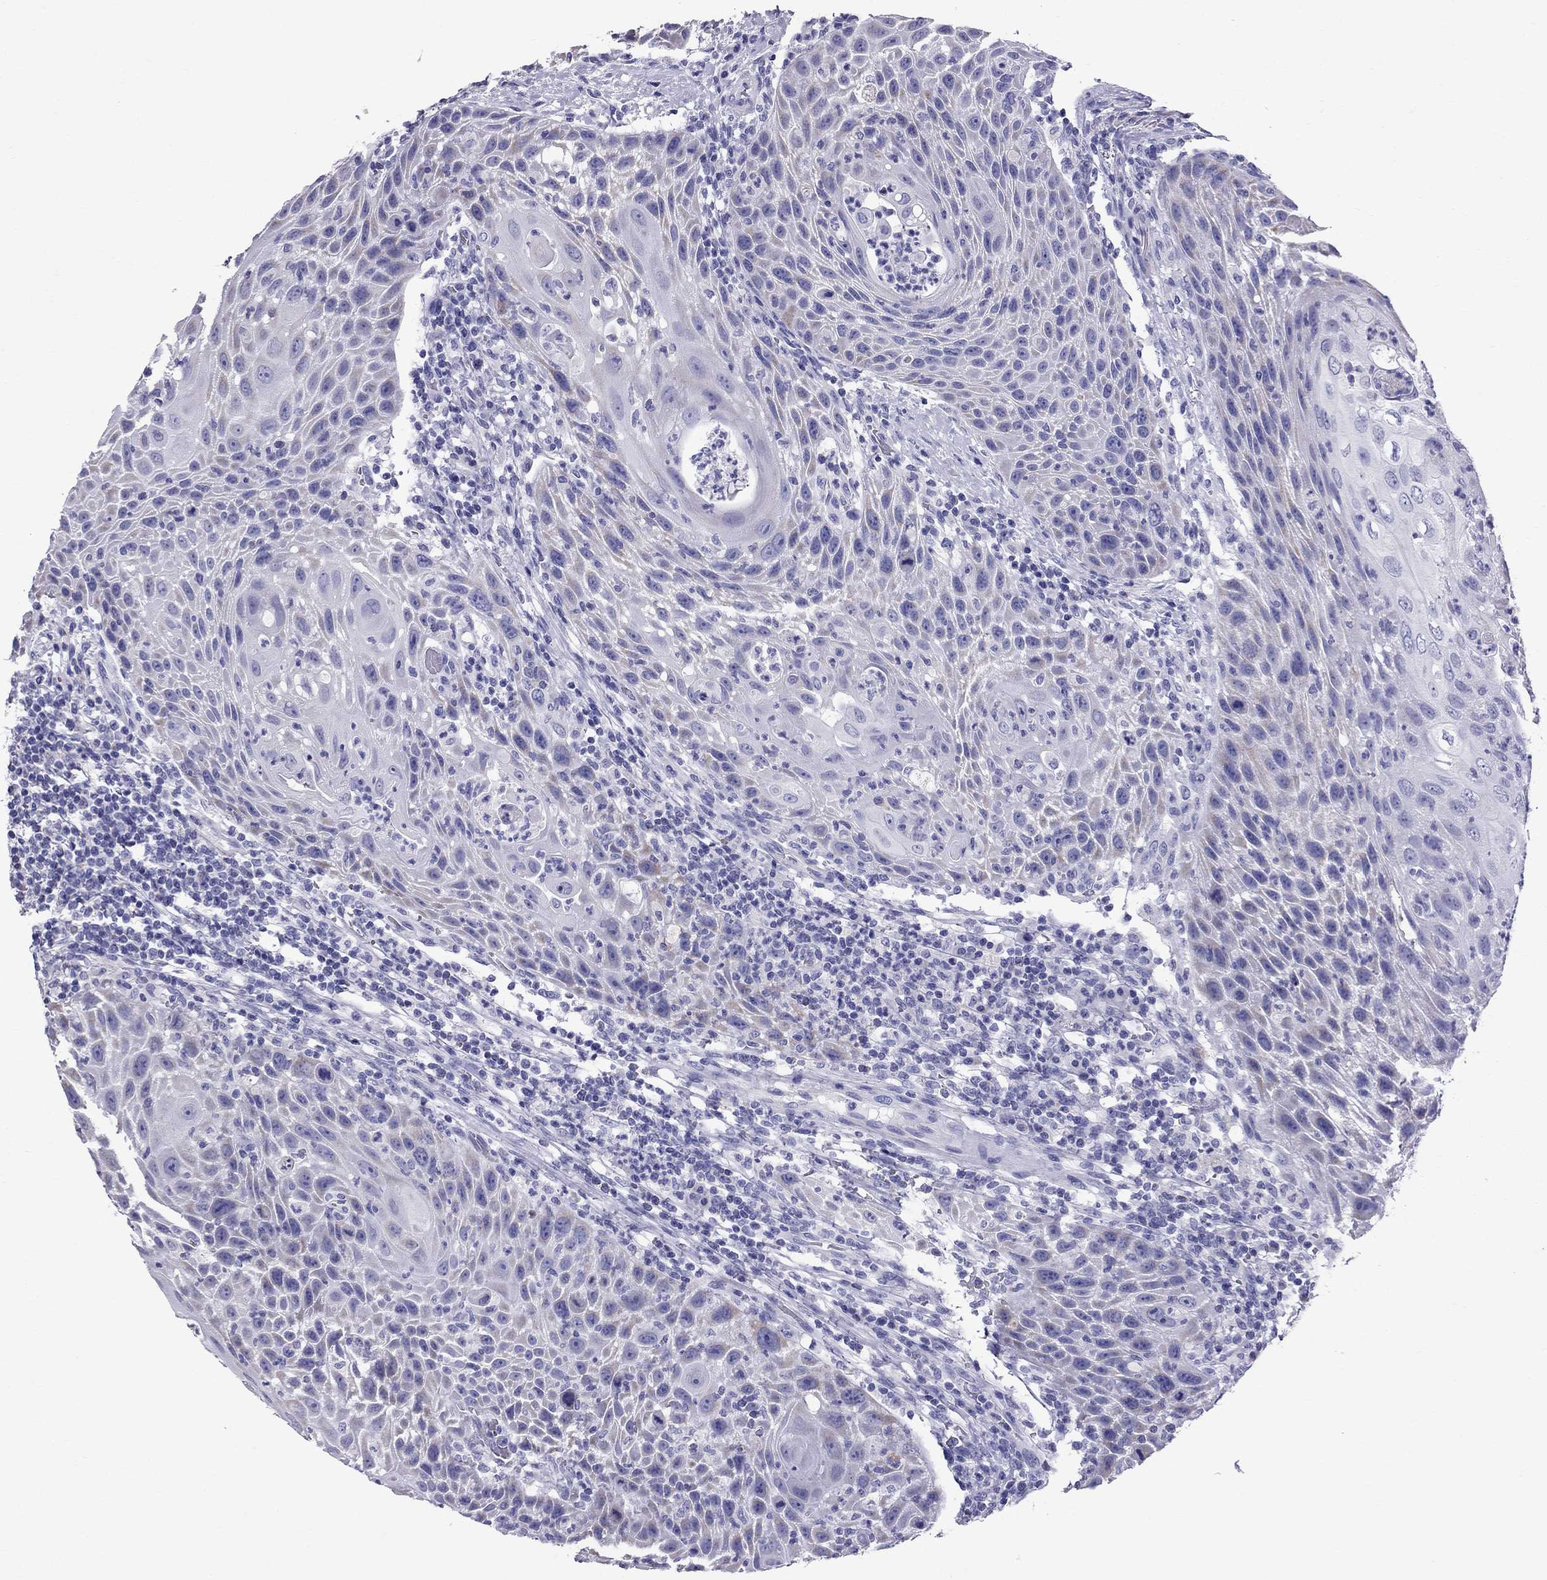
{"staining": {"intensity": "negative", "quantity": "none", "location": "none"}, "tissue": "head and neck cancer", "cell_type": "Tumor cells", "image_type": "cancer", "snomed": [{"axis": "morphology", "description": "Squamous cell carcinoma, NOS"}, {"axis": "topography", "description": "Head-Neck"}], "caption": "An IHC histopathology image of head and neck squamous cell carcinoma is shown. There is no staining in tumor cells of head and neck squamous cell carcinoma. (Brightfield microscopy of DAB (3,3'-diaminobenzidine) immunohistochemistry (IHC) at high magnification).", "gene": "TTLL13", "patient": {"sex": "male", "age": 69}}